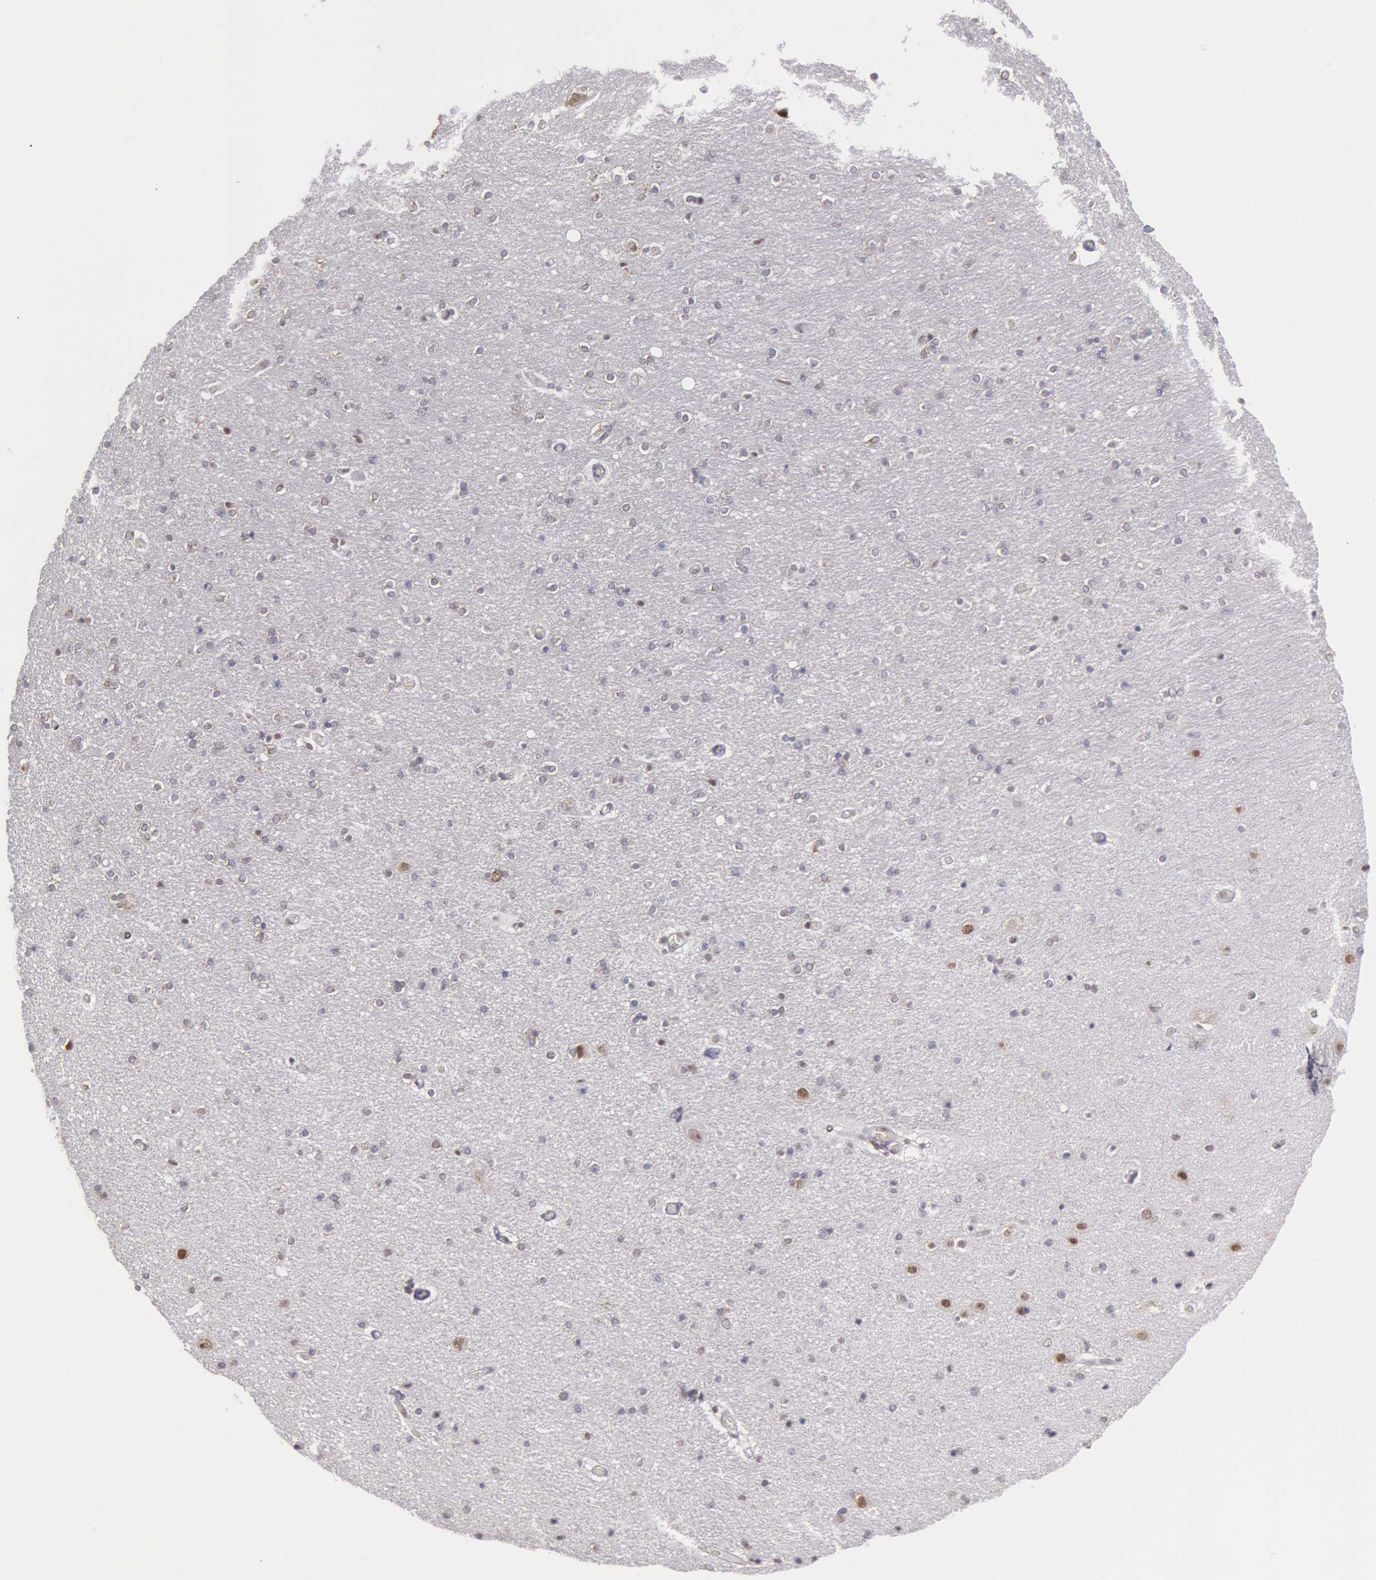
{"staining": {"intensity": "moderate", "quantity": "<25%", "location": "nuclear"}, "tissue": "hippocampus", "cell_type": "Glial cells", "image_type": "normal", "snomed": [{"axis": "morphology", "description": "Normal tissue, NOS"}, {"axis": "topography", "description": "Hippocampus"}], "caption": "Glial cells reveal low levels of moderate nuclear positivity in approximately <25% of cells in unremarkable human hippocampus. (Brightfield microscopy of DAB IHC at high magnification).", "gene": "NKAP", "patient": {"sex": "female", "age": 54}}